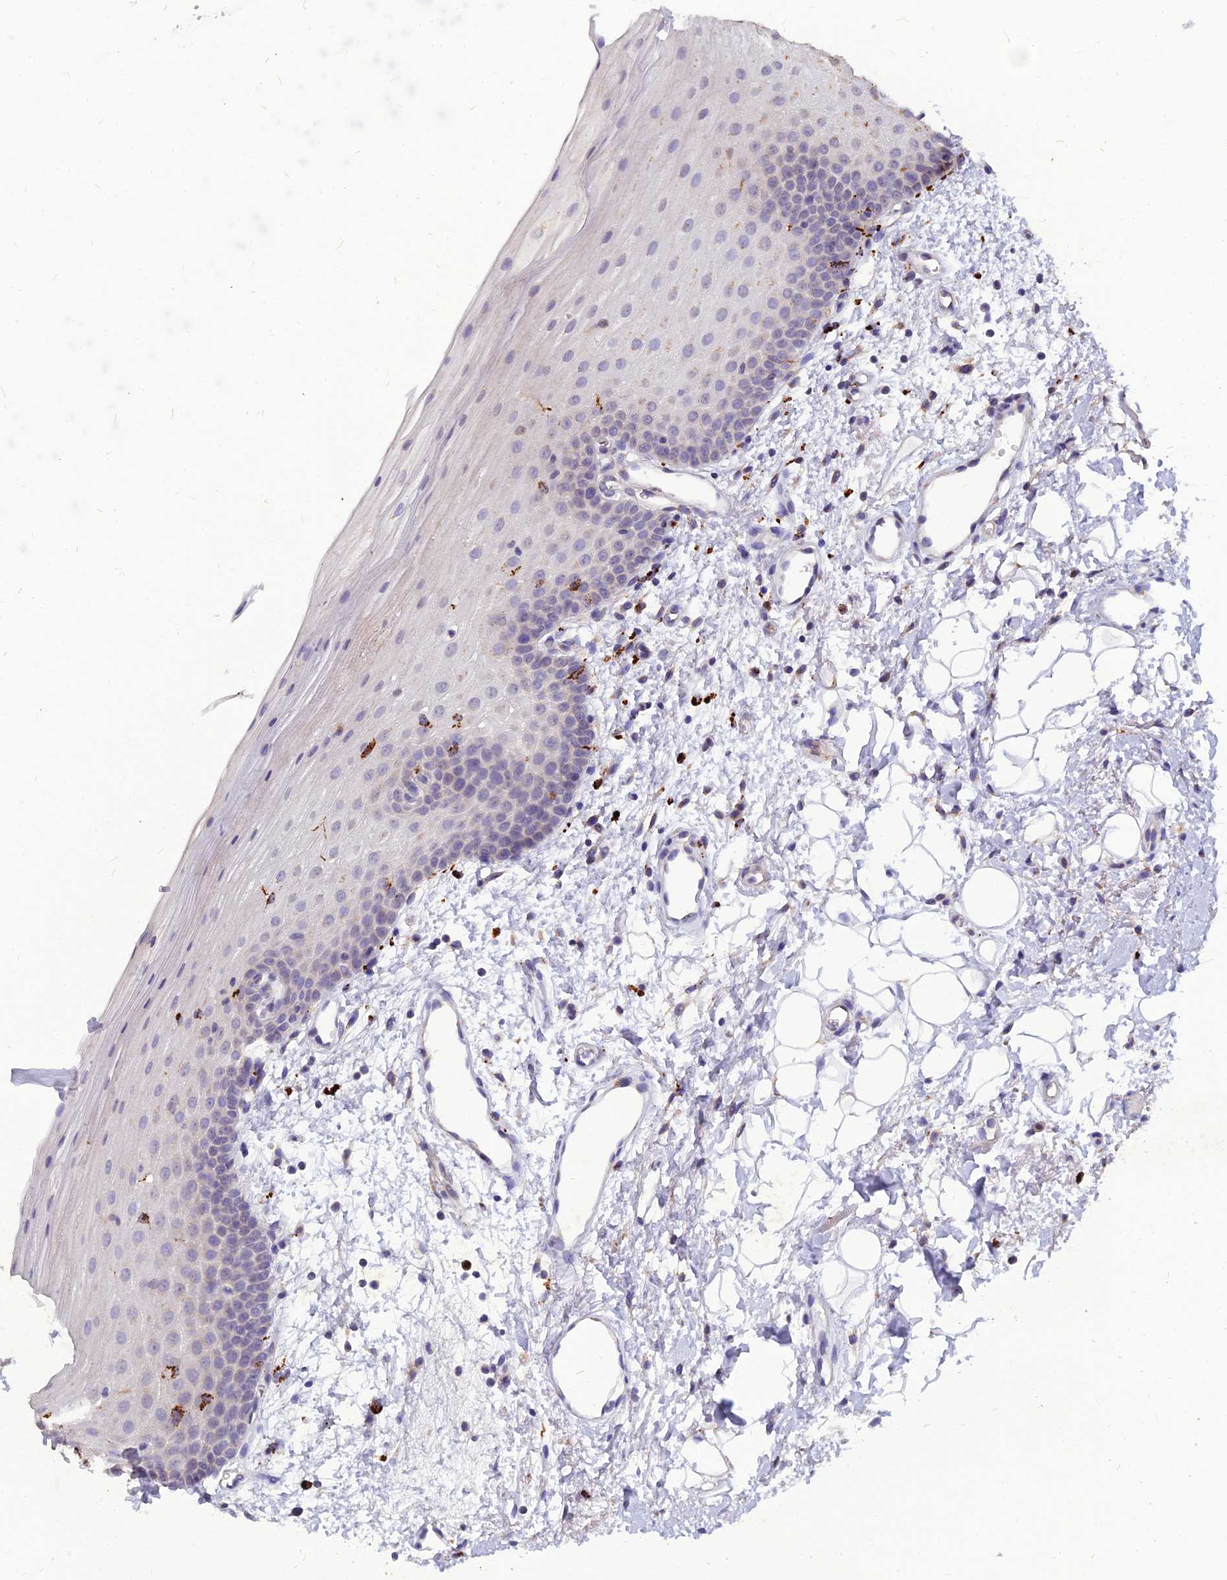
{"staining": {"intensity": "negative", "quantity": "none", "location": "none"}, "tissue": "oral mucosa", "cell_type": "Squamous epithelial cells", "image_type": "normal", "snomed": [{"axis": "morphology", "description": "Normal tissue, NOS"}, {"axis": "topography", "description": "Oral tissue"}], "caption": "A high-resolution micrograph shows immunohistochemistry staining of benign oral mucosa, which displays no significant positivity in squamous epithelial cells. (Brightfield microscopy of DAB (3,3'-diaminobenzidine) immunohistochemistry at high magnification).", "gene": "PCED1B", "patient": {"sex": "male", "age": 68}}